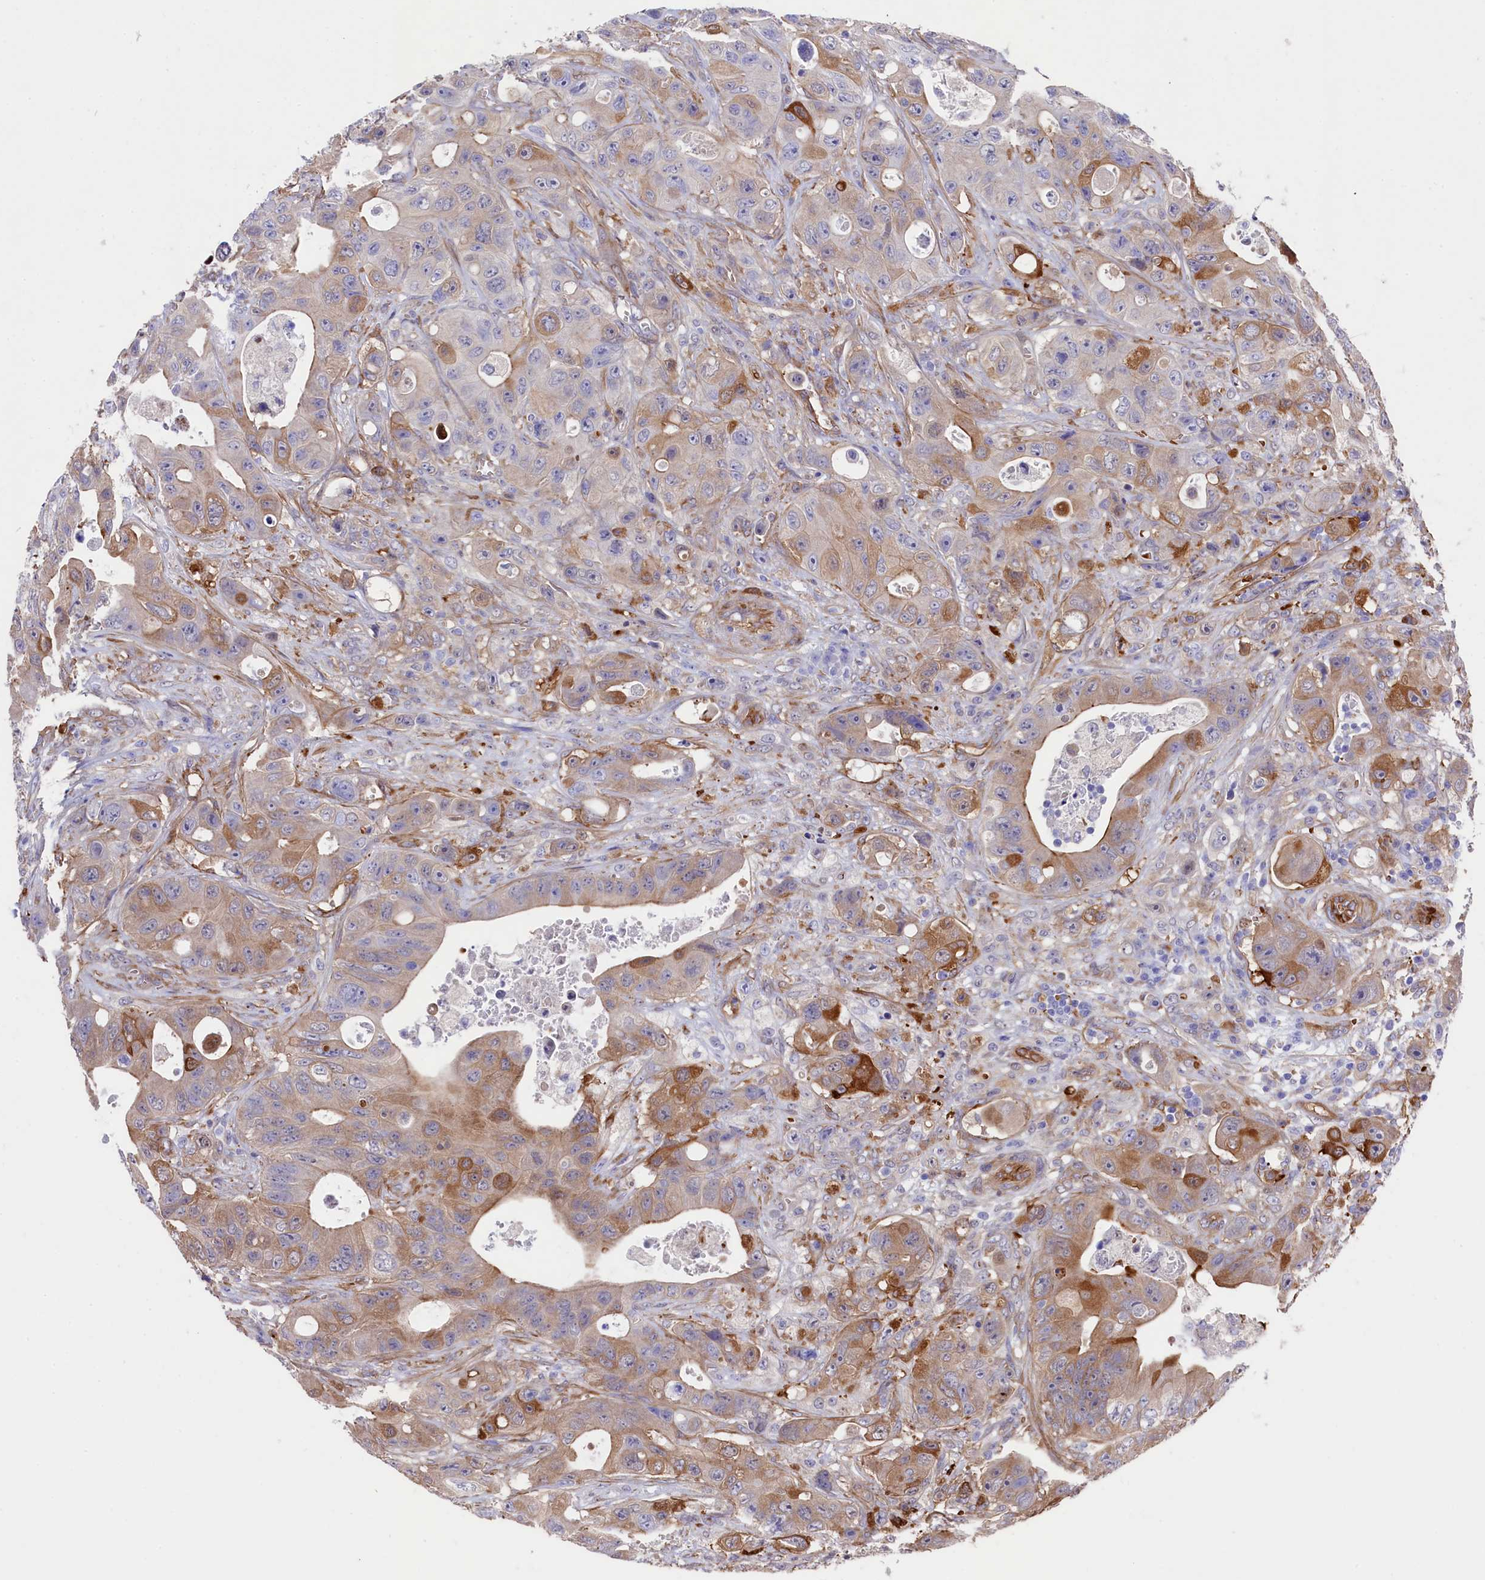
{"staining": {"intensity": "moderate", "quantity": "25%-75%", "location": "cytoplasmic/membranous"}, "tissue": "colorectal cancer", "cell_type": "Tumor cells", "image_type": "cancer", "snomed": [{"axis": "morphology", "description": "Adenocarcinoma, NOS"}, {"axis": "topography", "description": "Colon"}], "caption": "Immunohistochemistry (IHC) of human colorectal adenocarcinoma displays medium levels of moderate cytoplasmic/membranous staining in approximately 25%-75% of tumor cells.", "gene": "LHFPL4", "patient": {"sex": "female", "age": 46}}